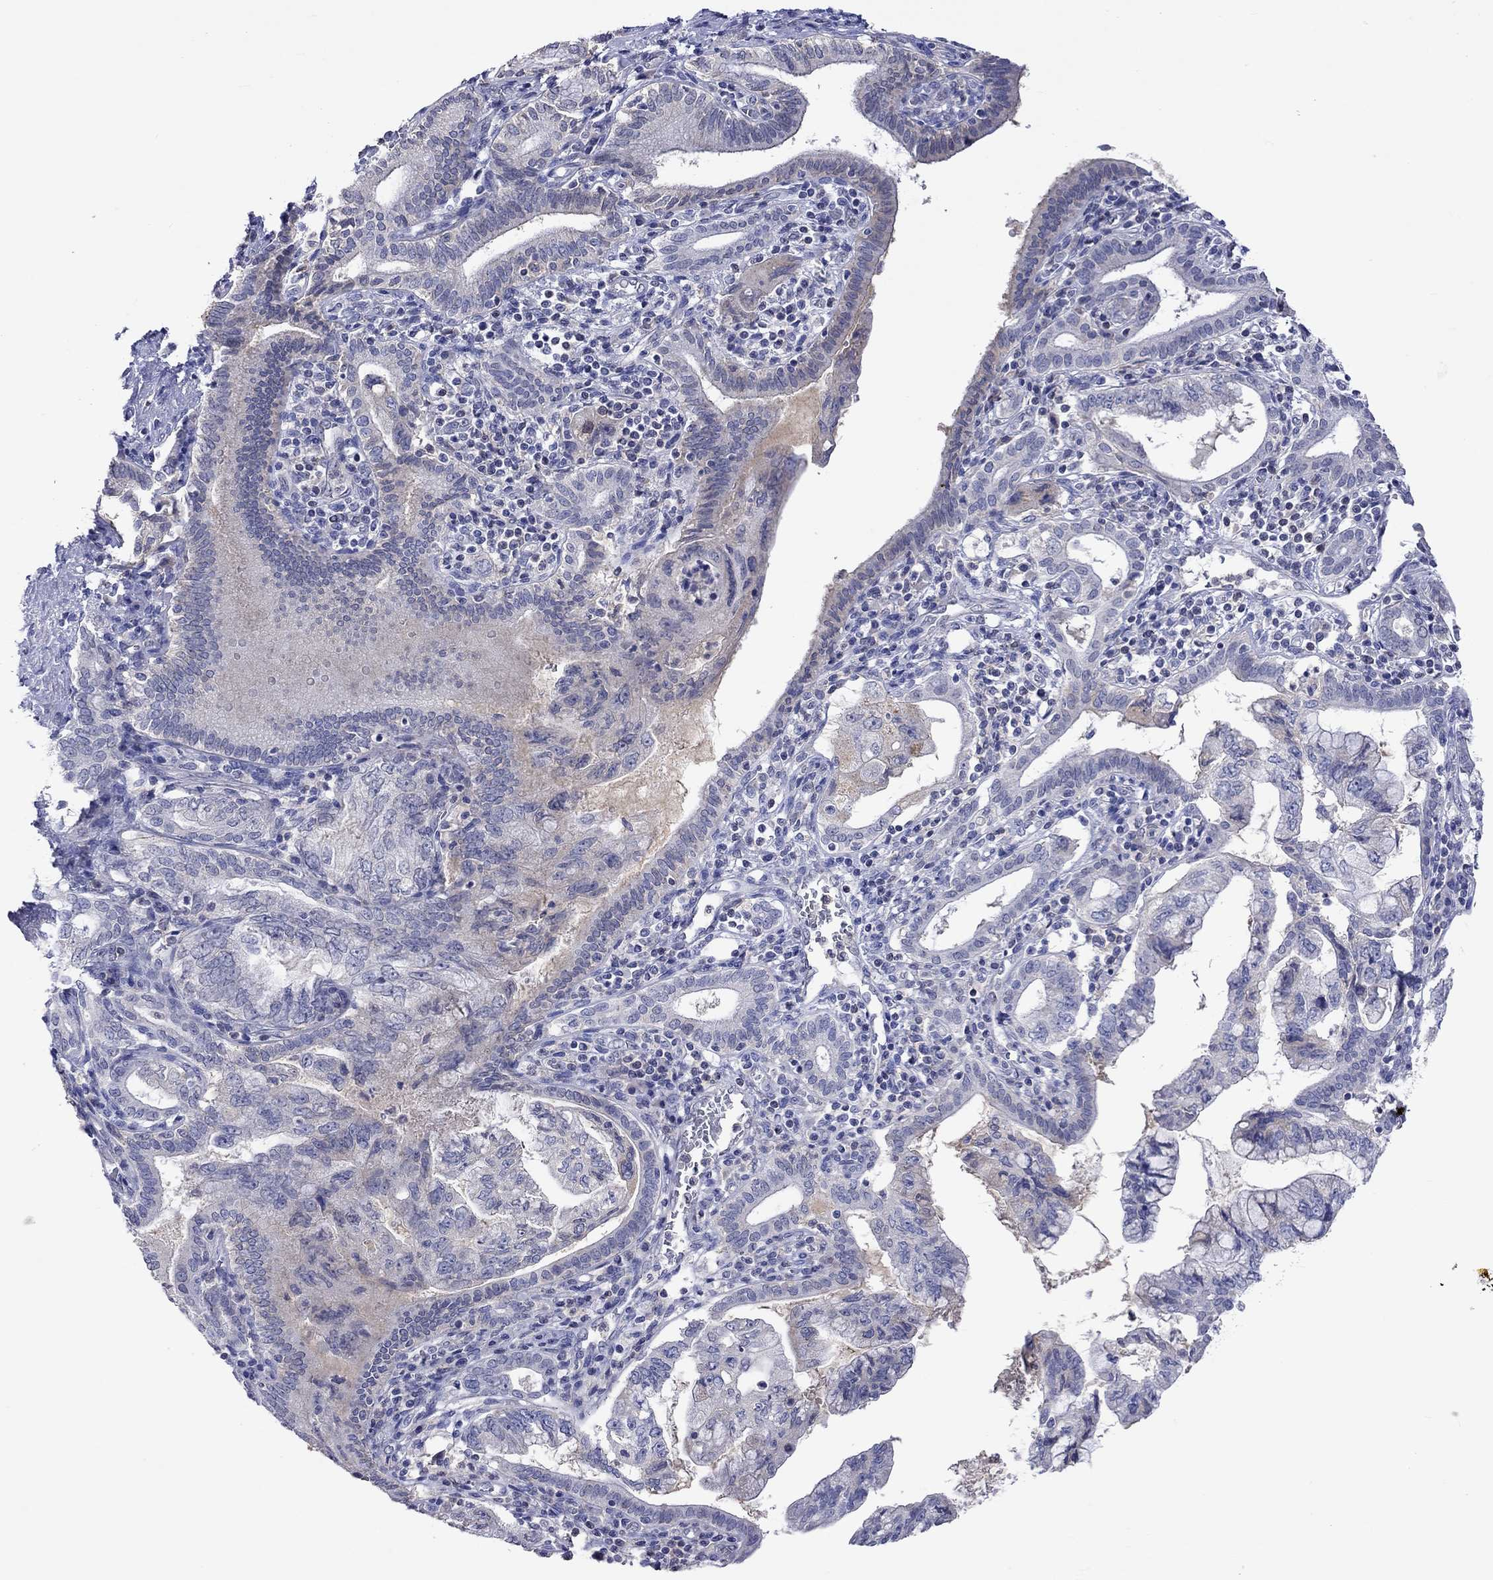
{"staining": {"intensity": "negative", "quantity": "none", "location": "none"}, "tissue": "pancreatic cancer", "cell_type": "Tumor cells", "image_type": "cancer", "snomed": [{"axis": "morphology", "description": "Adenocarcinoma, NOS"}, {"axis": "topography", "description": "Pancreas"}], "caption": "Pancreatic adenocarcinoma was stained to show a protein in brown. There is no significant positivity in tumor cells. (Brightfield microscopy of DAB IHC at high magnification).", "gene": "LRFN4", "patient": {"sex": "female", "age": 73}}